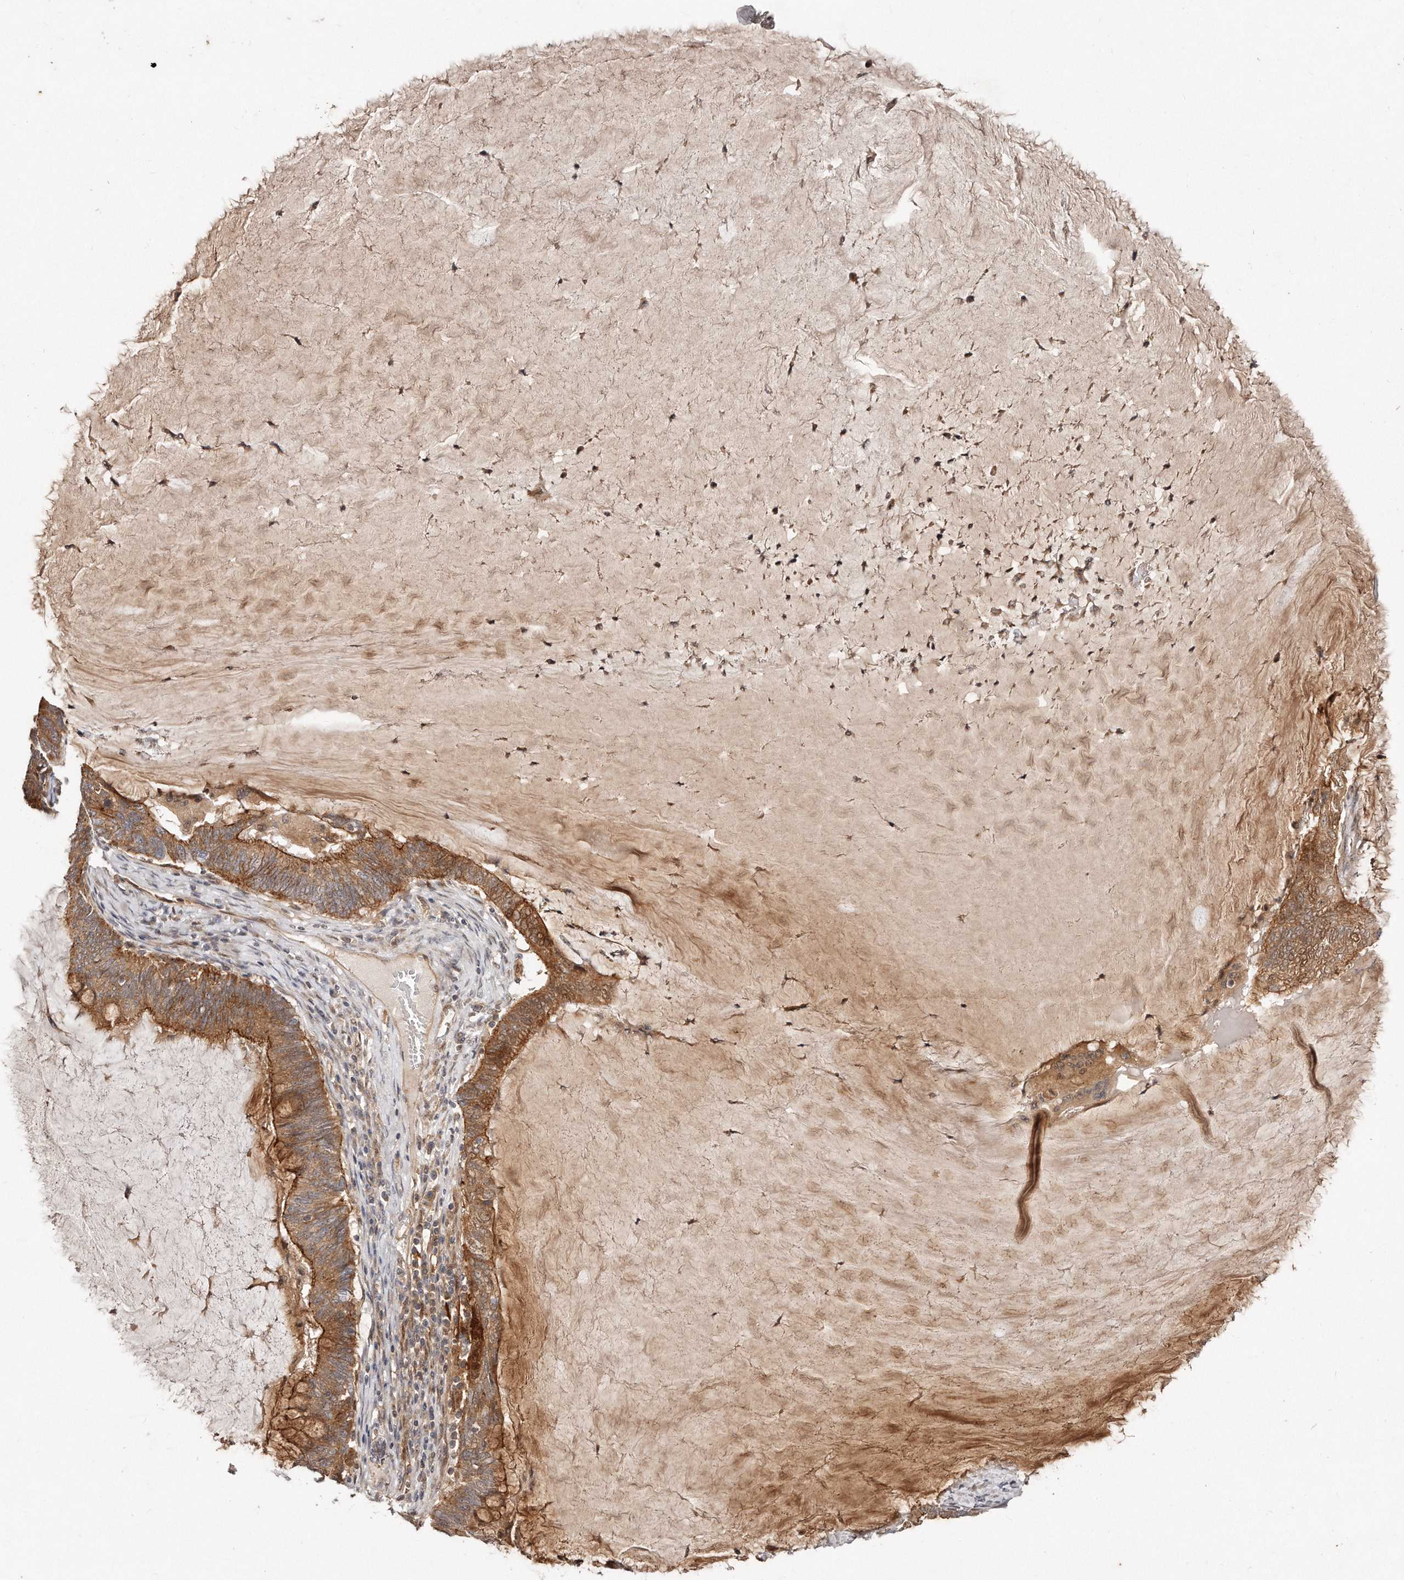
{"staining": {"intensity": "strong", "quantity": ">75%", "location": "cytoplasmic/membranous"}, "tissue": "ovarian cancer", "cell_type": "Tumor cells", "image_type": "cancer", "snomed": [{"axis": "morphology", "description": "Cystadenocarcinoma, mucinous, NOS"}, {"axis": "topography", "description": "Ovary"}], "caption": "About >75% of tumor cells in human mucinous cystadenocarcinoma (ovarian) reveal strong cytoplasmic/membranous protein positivity as visualized by brown immunohistochemical staining.", "gene": "GBP4", "patient": {"sex": "female", "age": 61}}